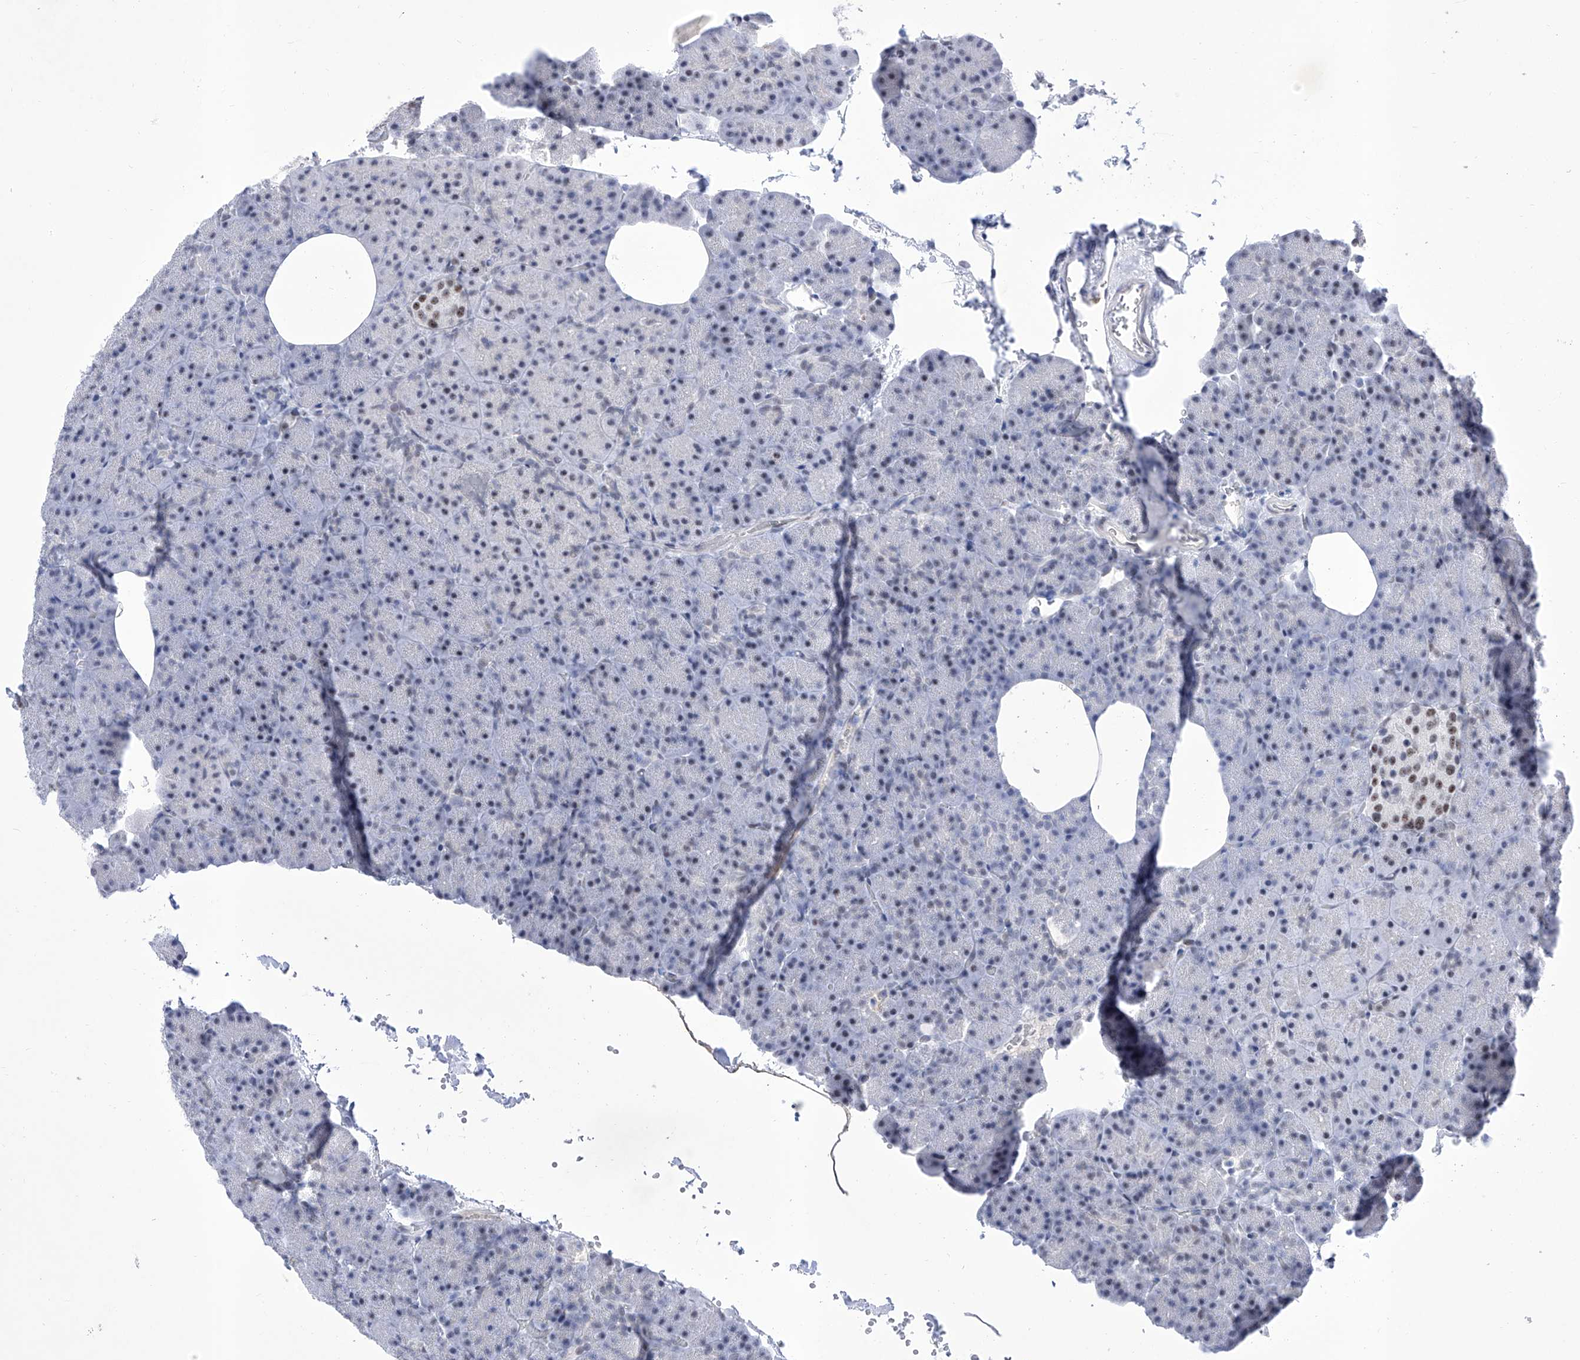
{"staining": {"intensity": "negative", "quantity": "none", "location": "none"}, "tissue": "pancreas", "cell_type": "Exocrine glandular cells", "image_type": "normal", "snomed": [{"axis": "morphology", "description": "Normal tissue, NOS"}, {"axis": "morphology", "description": "Carcinoid, malignant, NOS"}, {"axis": "topography", "description": "Pancreas"}], "caption": "The photomicrograph shows no significant positivity in exocrine glandular cells of pancreas. The staining was performed using DAB to visualize the protein expression in brown, while the nuclei were stained in blue with hematoxylin (Magnification: 20x).", "gene": "ATN1", "patient": {"sex": "female", "age": 35}}